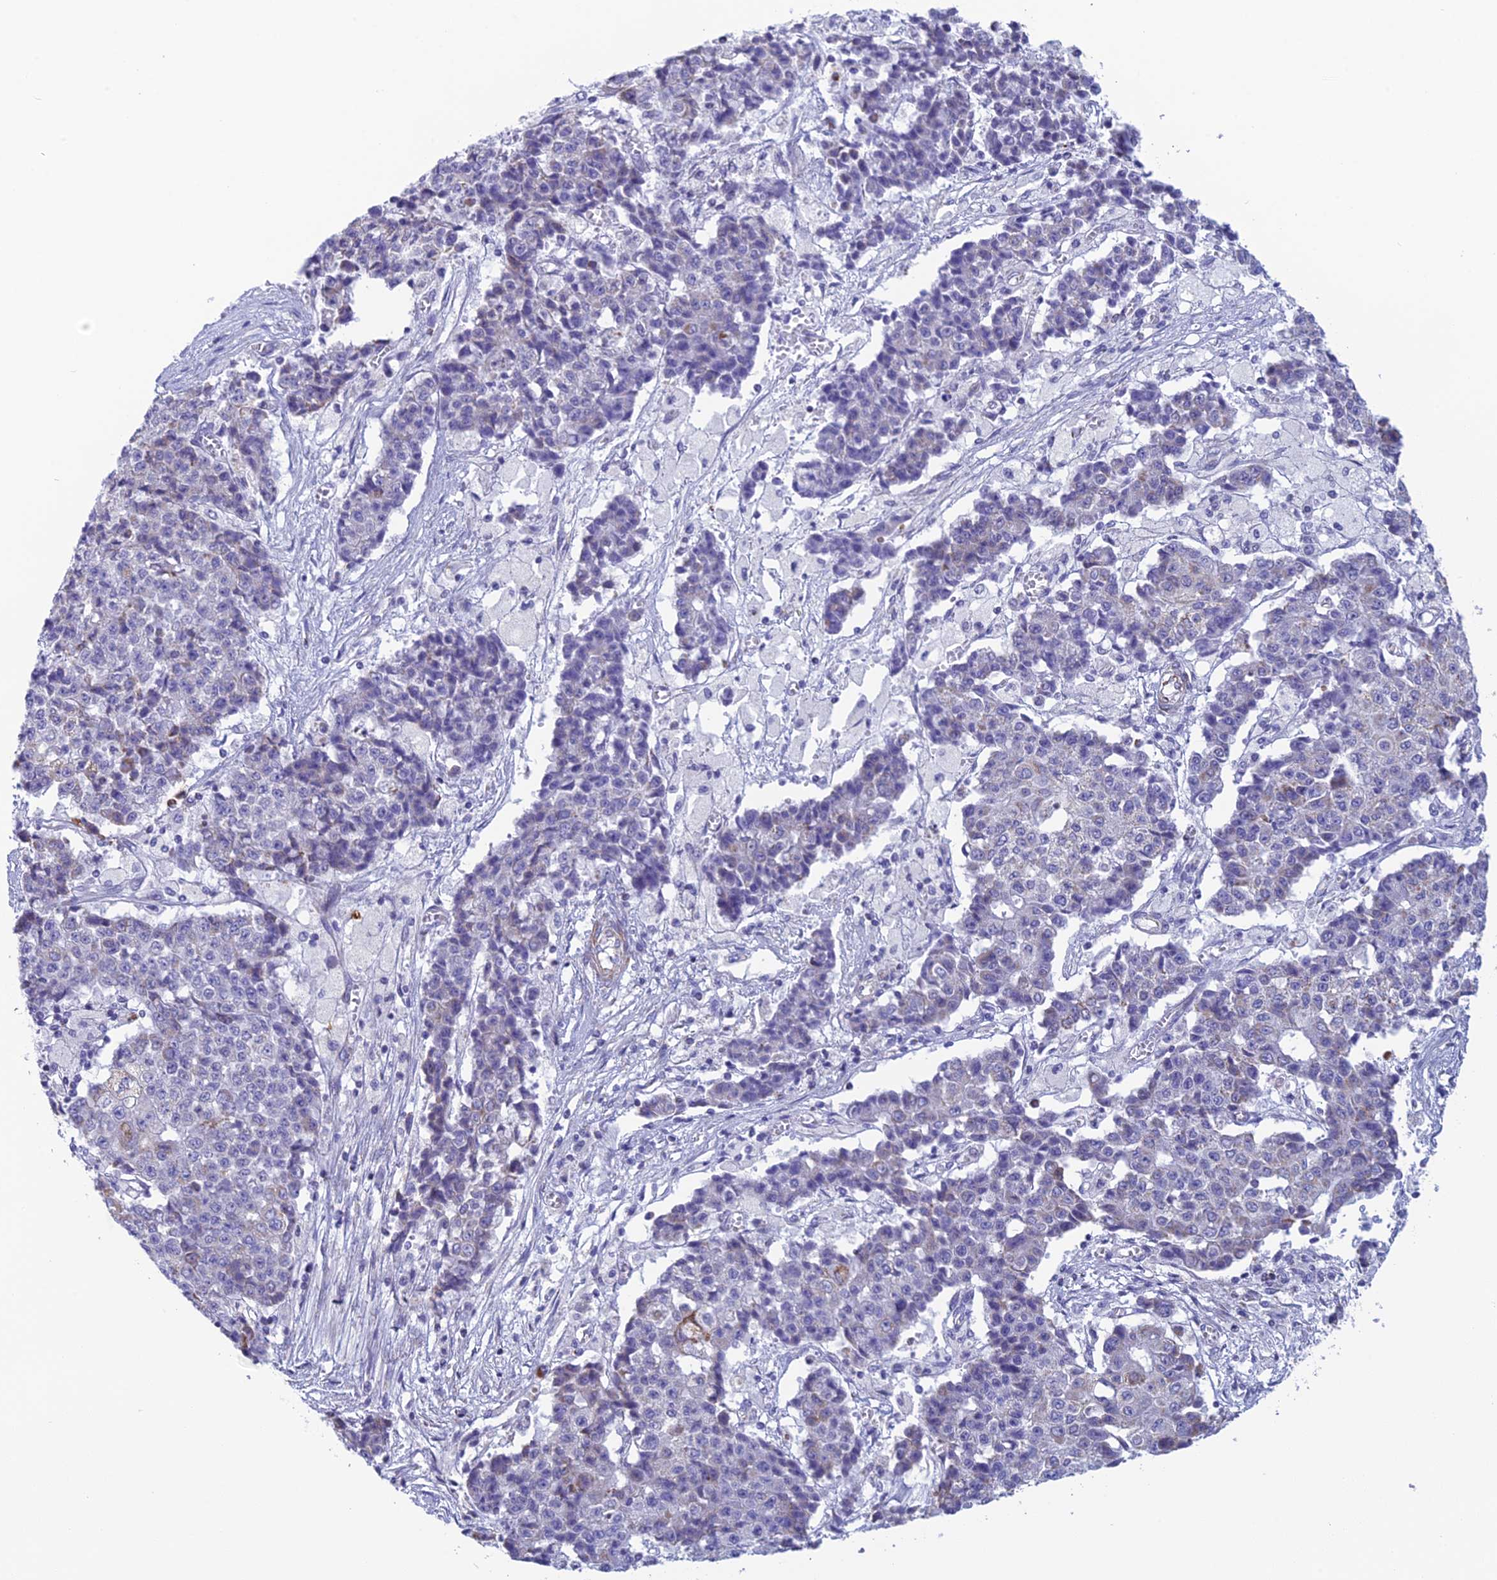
{"staining": {"intensity": "weak", "quantity": "<25%", "location": "cytoplasmic/membranous"}, "tissue": "ovarian cancer", "cell_type": "Tumor cells", "image_type": "cancer", "snomed": [{"axis": "morphology", "description": "Carcinoma, endometroid"}, {"axis": "topography", "description": "Appendix"}, {"axis": "topography", "description": "Ovary"}], "caption": "Immunohistochemistry micrograph of ovarian cancer (endometroid carcinoma) stained for a protein (brown), which shows no expression in tumor cells.", "gene": "POMGNT1", "patient": {"sex": "female", "age": 42}}